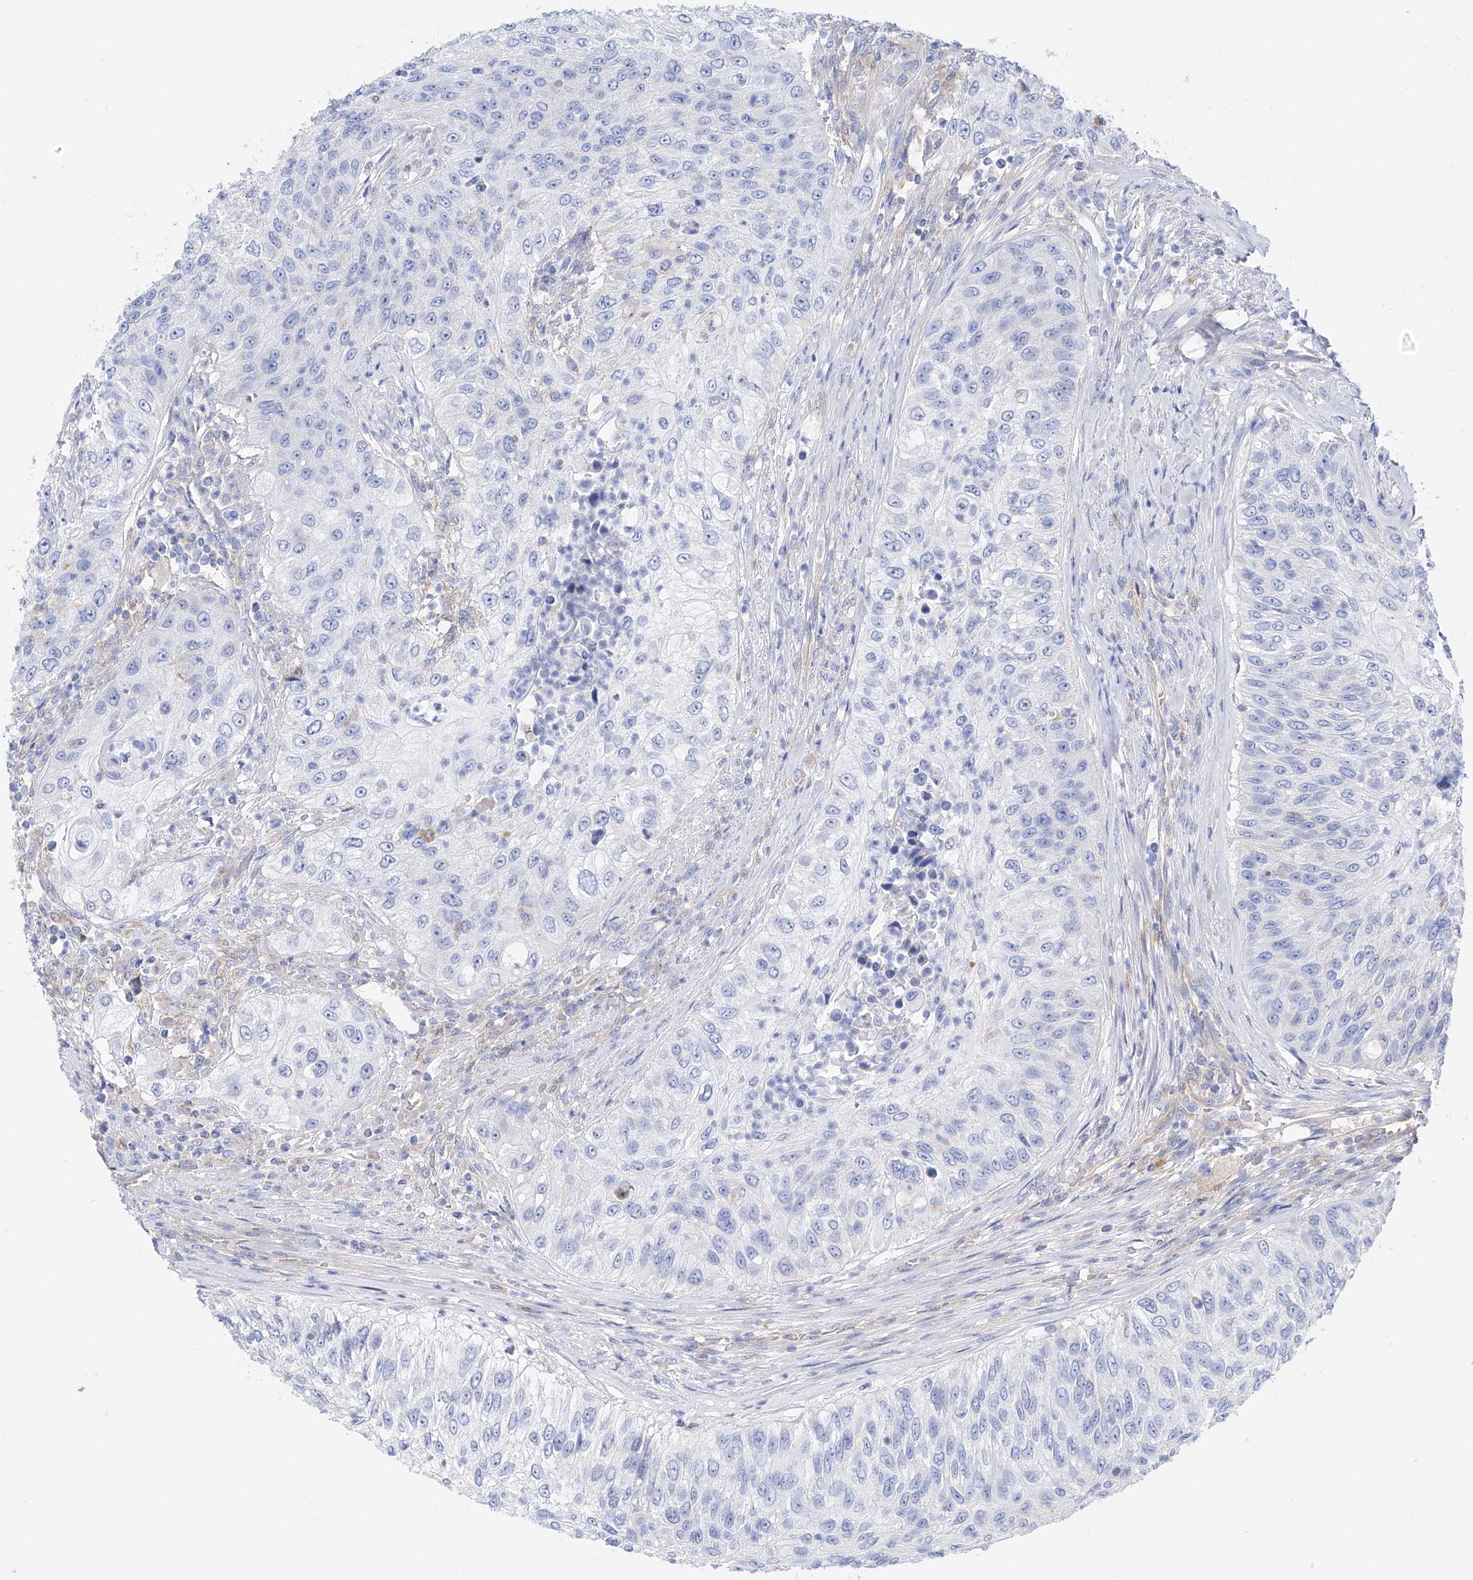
{"staining": {"intensity": "negative", "quantity": "none", "location": "none"}, "tissue": "urothelial cancer", "cell_type": "Tumor cells", "image_type": "cancer", "snomed": [{"axis": "morphology", "description": "Urothelial carcinoma, High grade"}, {"axis": "topography", "description": "Urinary bladder"}], "caption": "An immunohistochemistry image of high-grade urothelial carcinoma is shown. There is no staining in tumor cells of high-grade urothelial carcinoma.", "gene": "ZNF653", "patient": {"sex": "female", "age": 60}}